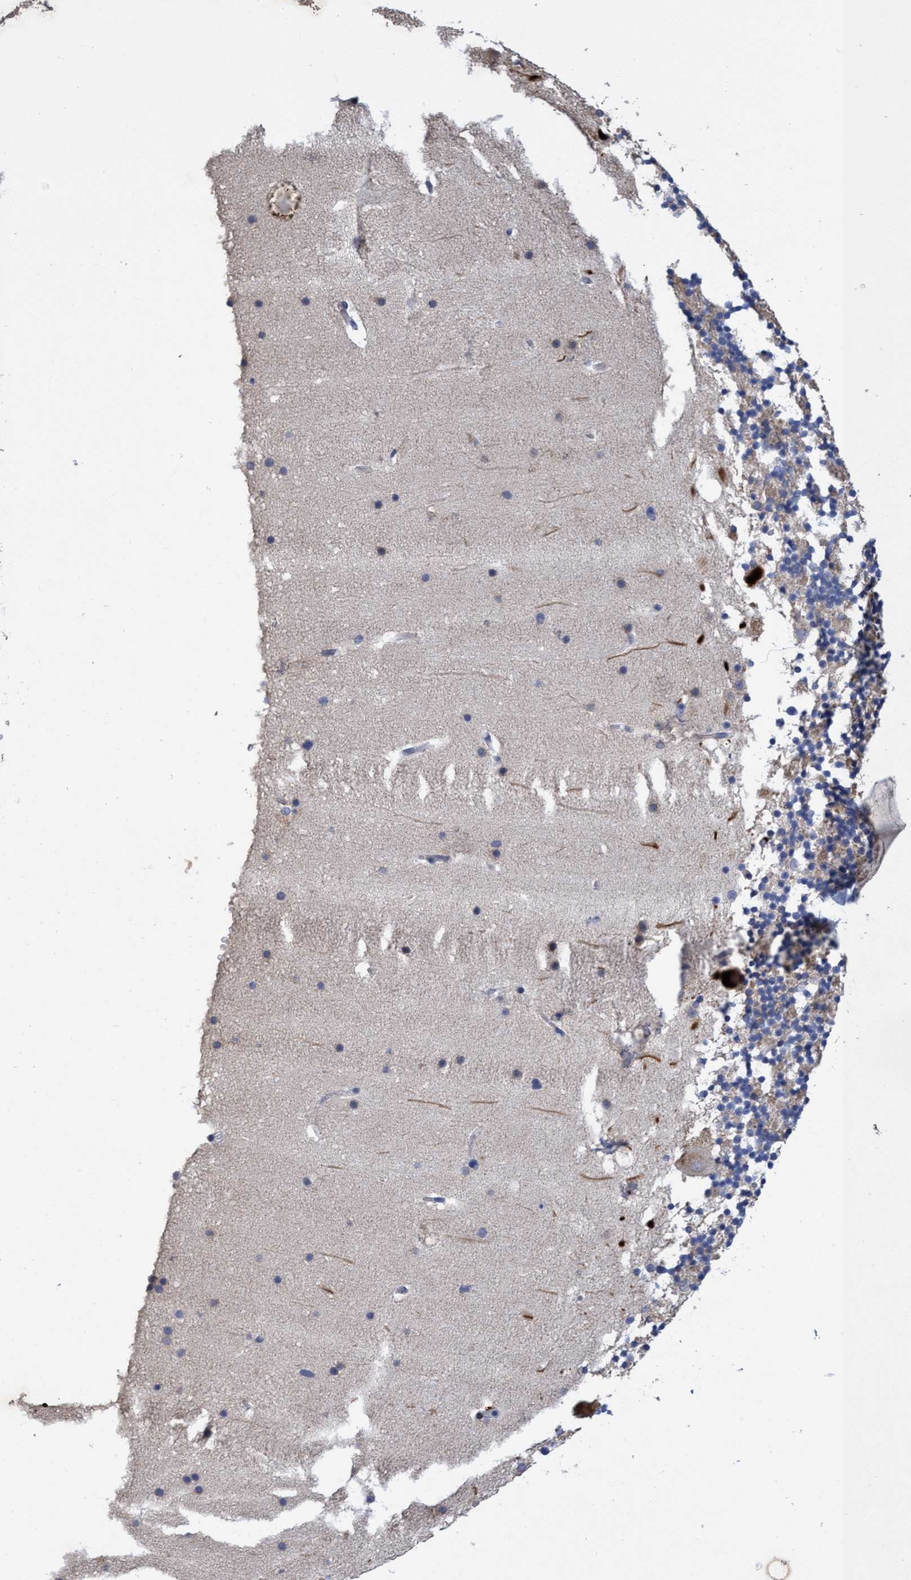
{"staining": {"intensity": "weak", "quantity": "<25%", "location": "cytoplasmic/membranous"}, "tissue": "cerebellum", "cell_type": "Cells in granular layer", "image_type": "normal", "snomed": [{"axis": "morphology", "description": "Normal tissue, NOS"}, {"axis": "topography", "description": "Cerebellum"}], "caption": "This is an immunohistochemistry micrograph of unremarkable human cerebellum. There is no positivity in cells in granular layer.", "gene": "SEMA4D", "patient": {"sex": "male", "age": 57}}